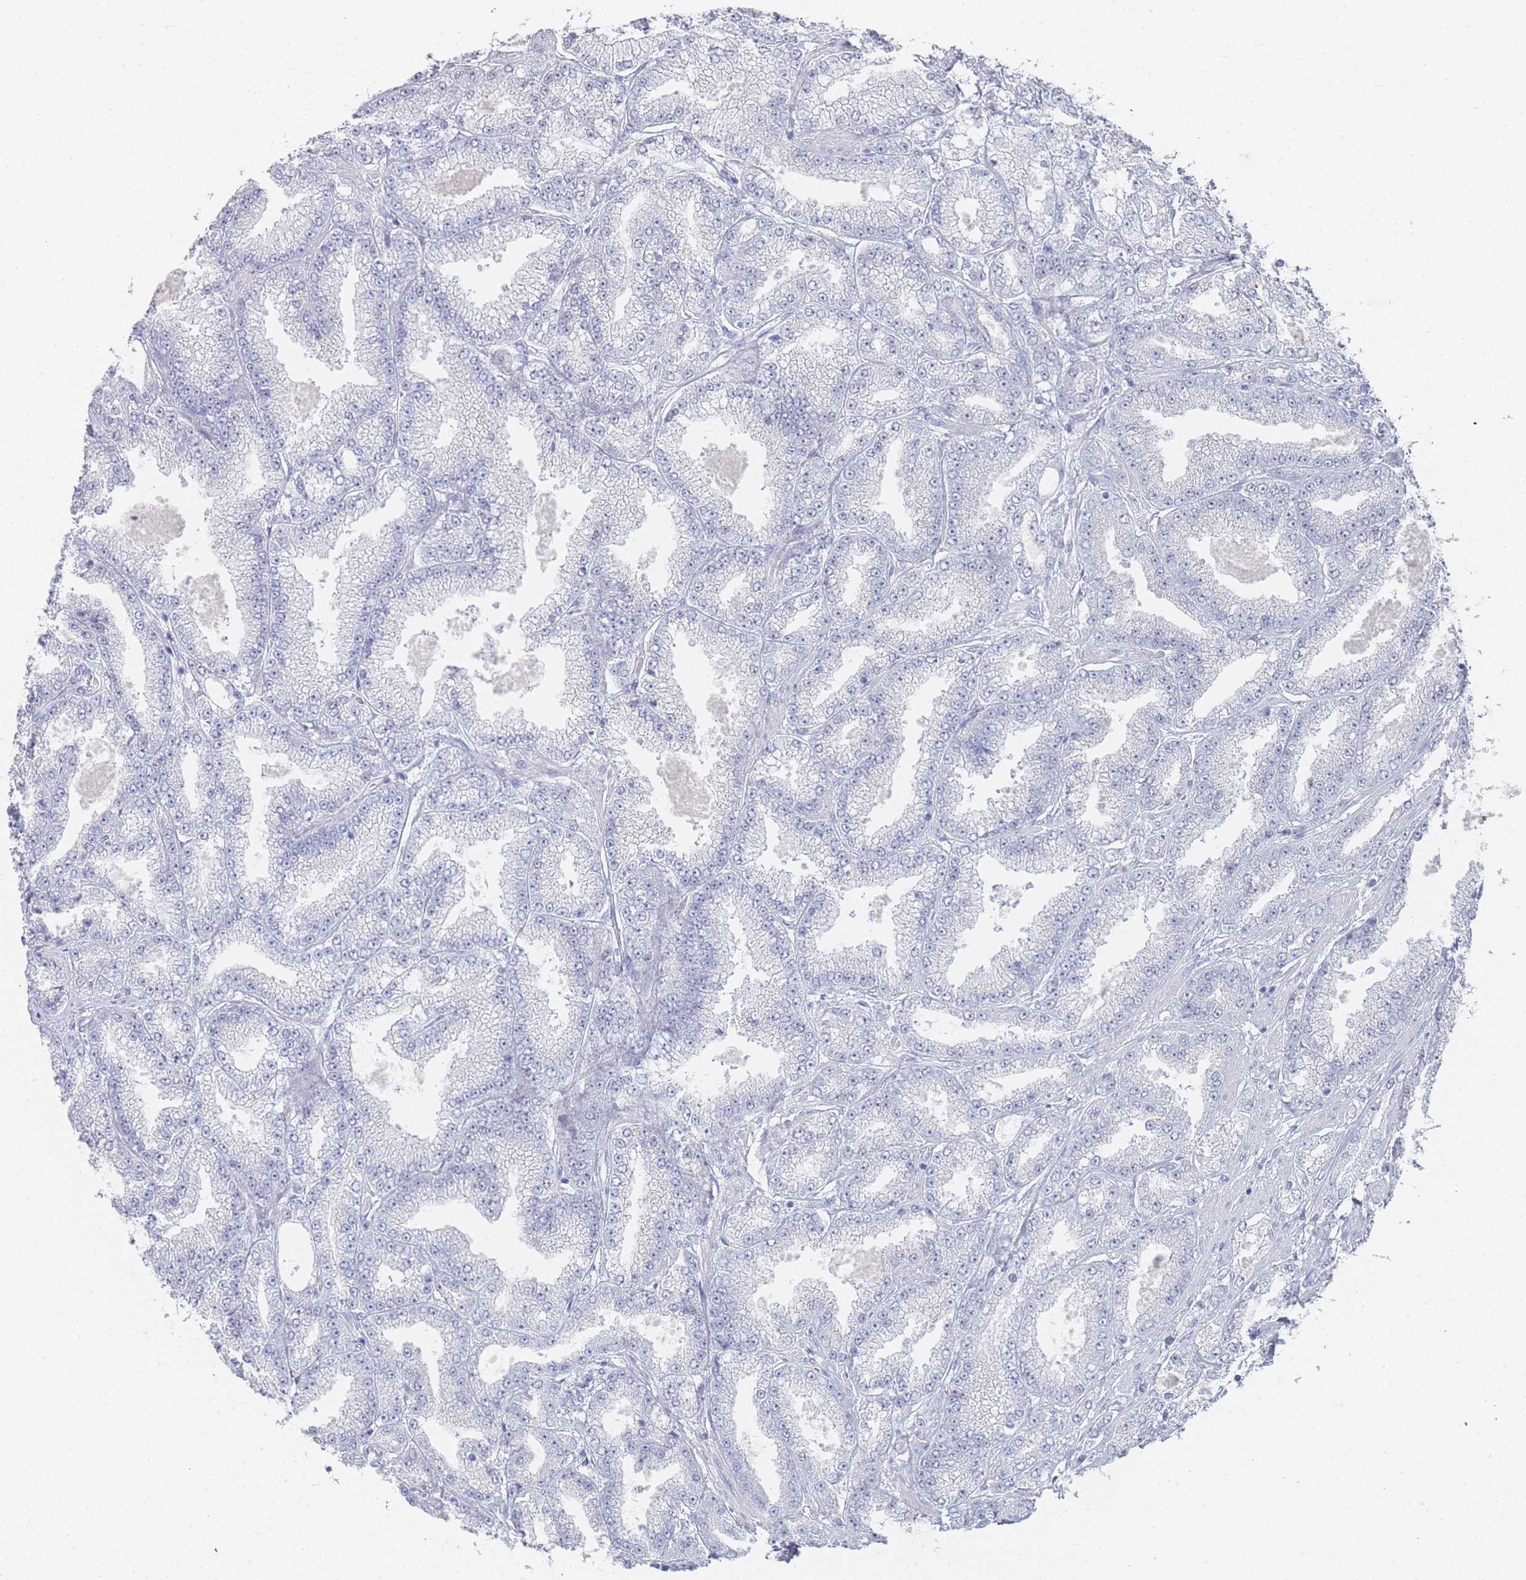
{"staining": {"intensity": "negative", "quantity": "none", "location": "none"}, "tissue": "prostate cancer", "cell_type": "Tumor cells", "image_type": "cancer", "snomed": [{"axis": "morphology", "description": "Adenocarcinoma, High grade"}, {"axis": "topography", "description": "Prostate"}], "caption": "This is an IHC photomicrograph of human prostate cancer (high-grade adenocarcinoma). There is no positivity in tumor cells.", "gene": "IMPG1", "patient": {"sex": "male", "age": 68}}